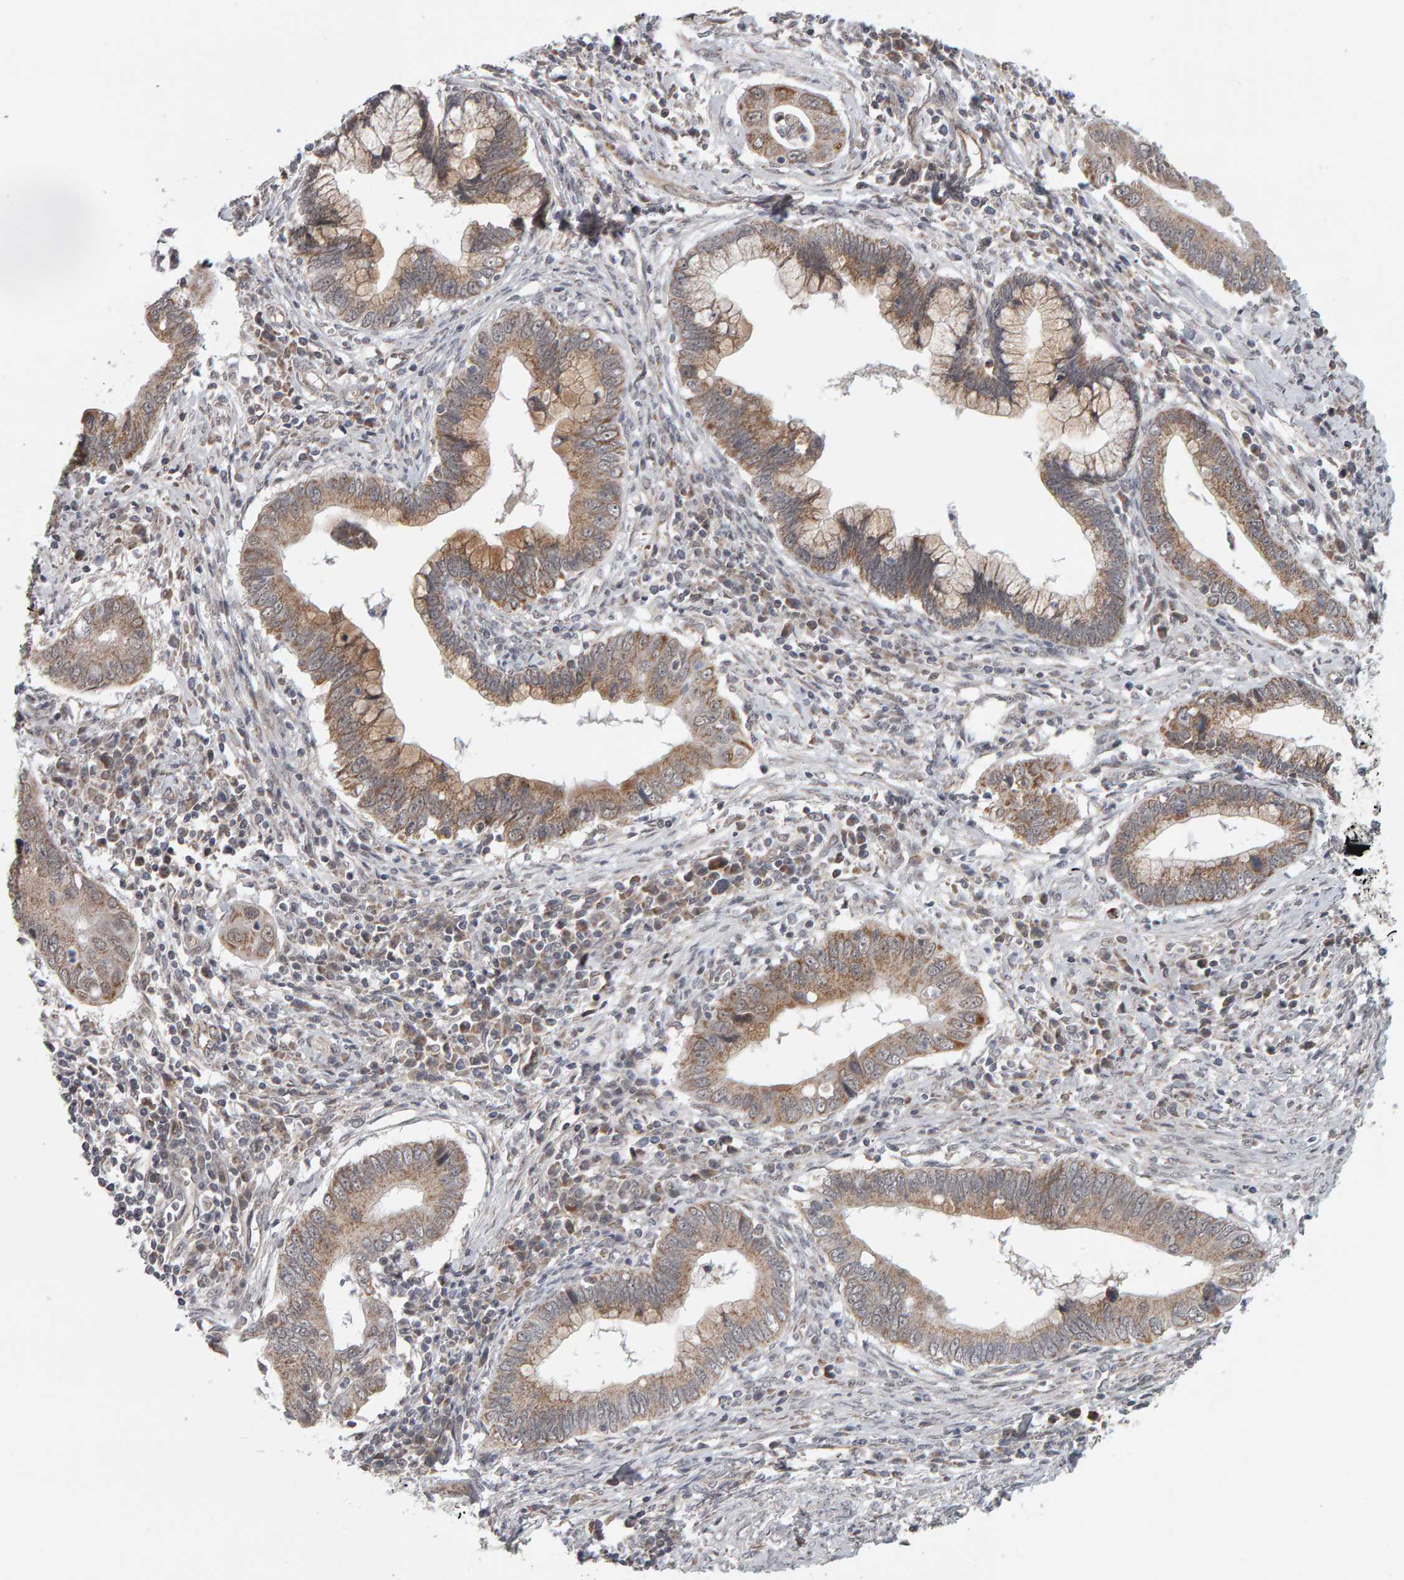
{"staining": {"intensity": "moderate", "quantity": ">75%", "location": "cytoplasmic/membranous"}, "tissue": "cervical cancer", "cell_type": "Tumor cells", "image_type": "cancer", "snomed": [{"axis": "morphology", "description": "Adenocarcinoma, NOS"}, {"axis": "topography", "description": "Cervix"}], "caption": "This is a micrograph of immunohistochemistry (IHC) staining of cervical cancer (adenocarcinoma), which shows moderate positivity in the cytoplasmic/membranous of tumor cells.", "gene": "DAP3", "patient": {"sex": "female", "age": 44}}